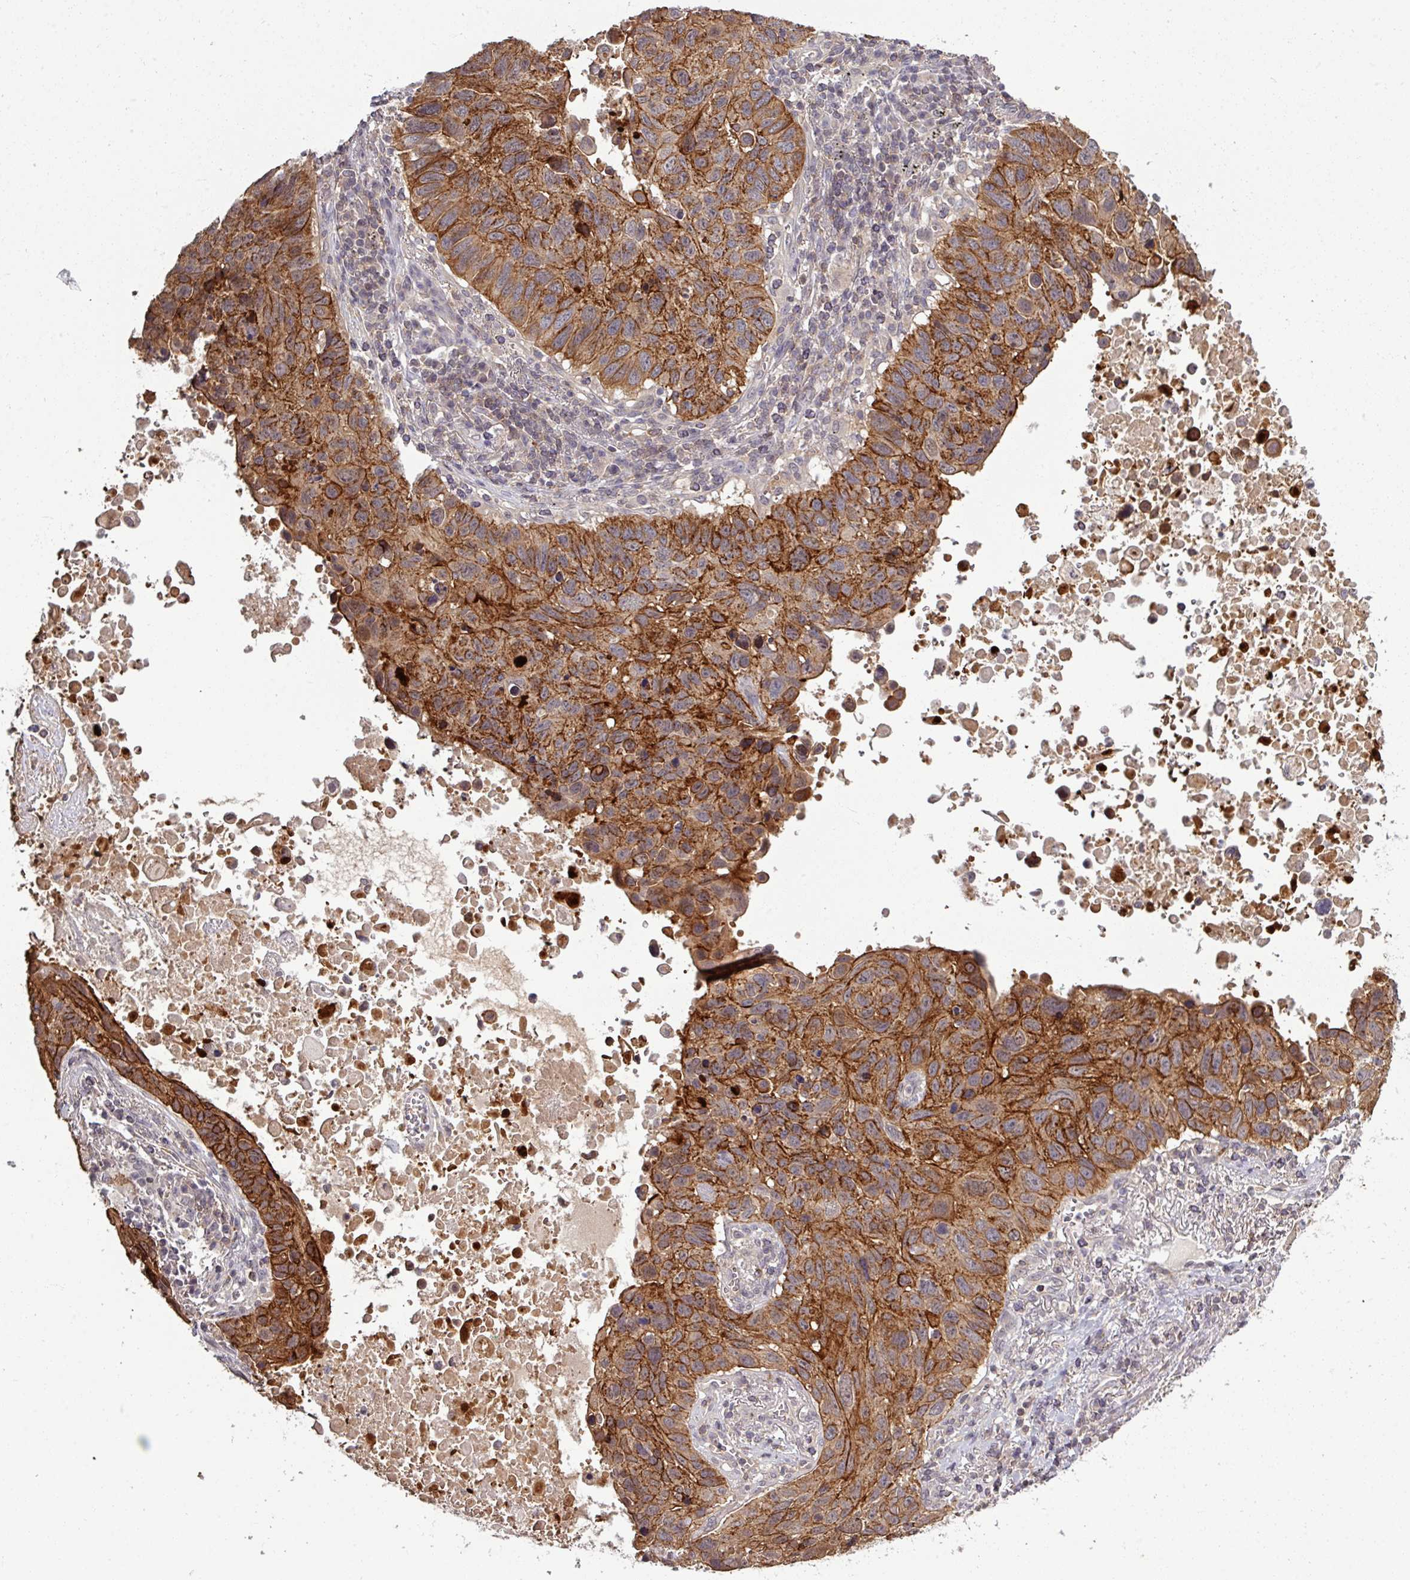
{"staining": {"intensity": "strong", "quantity": ">75%", "location": "cytoplasmic/membranous"}, "tissue": "lung cancer", "cell_type": "Tumor cells", "image_type": "cancer", "snomed": [{"axis": "morphology", "description": "Squamous cell carcinoma, NOS"}, {"axis": "topography", "description": "Lung"}], "caption": "The histopathology image exhibits staining of squamous cell carcinoma (lung), revealing strong cytoplasmic/membranous protein staining (brown color) within tumor cells. (Brightfield microscopy of DAB IHC at high magnification).", "gene": "TUSC3", "patient": {"sex": "male", "age": 66}}